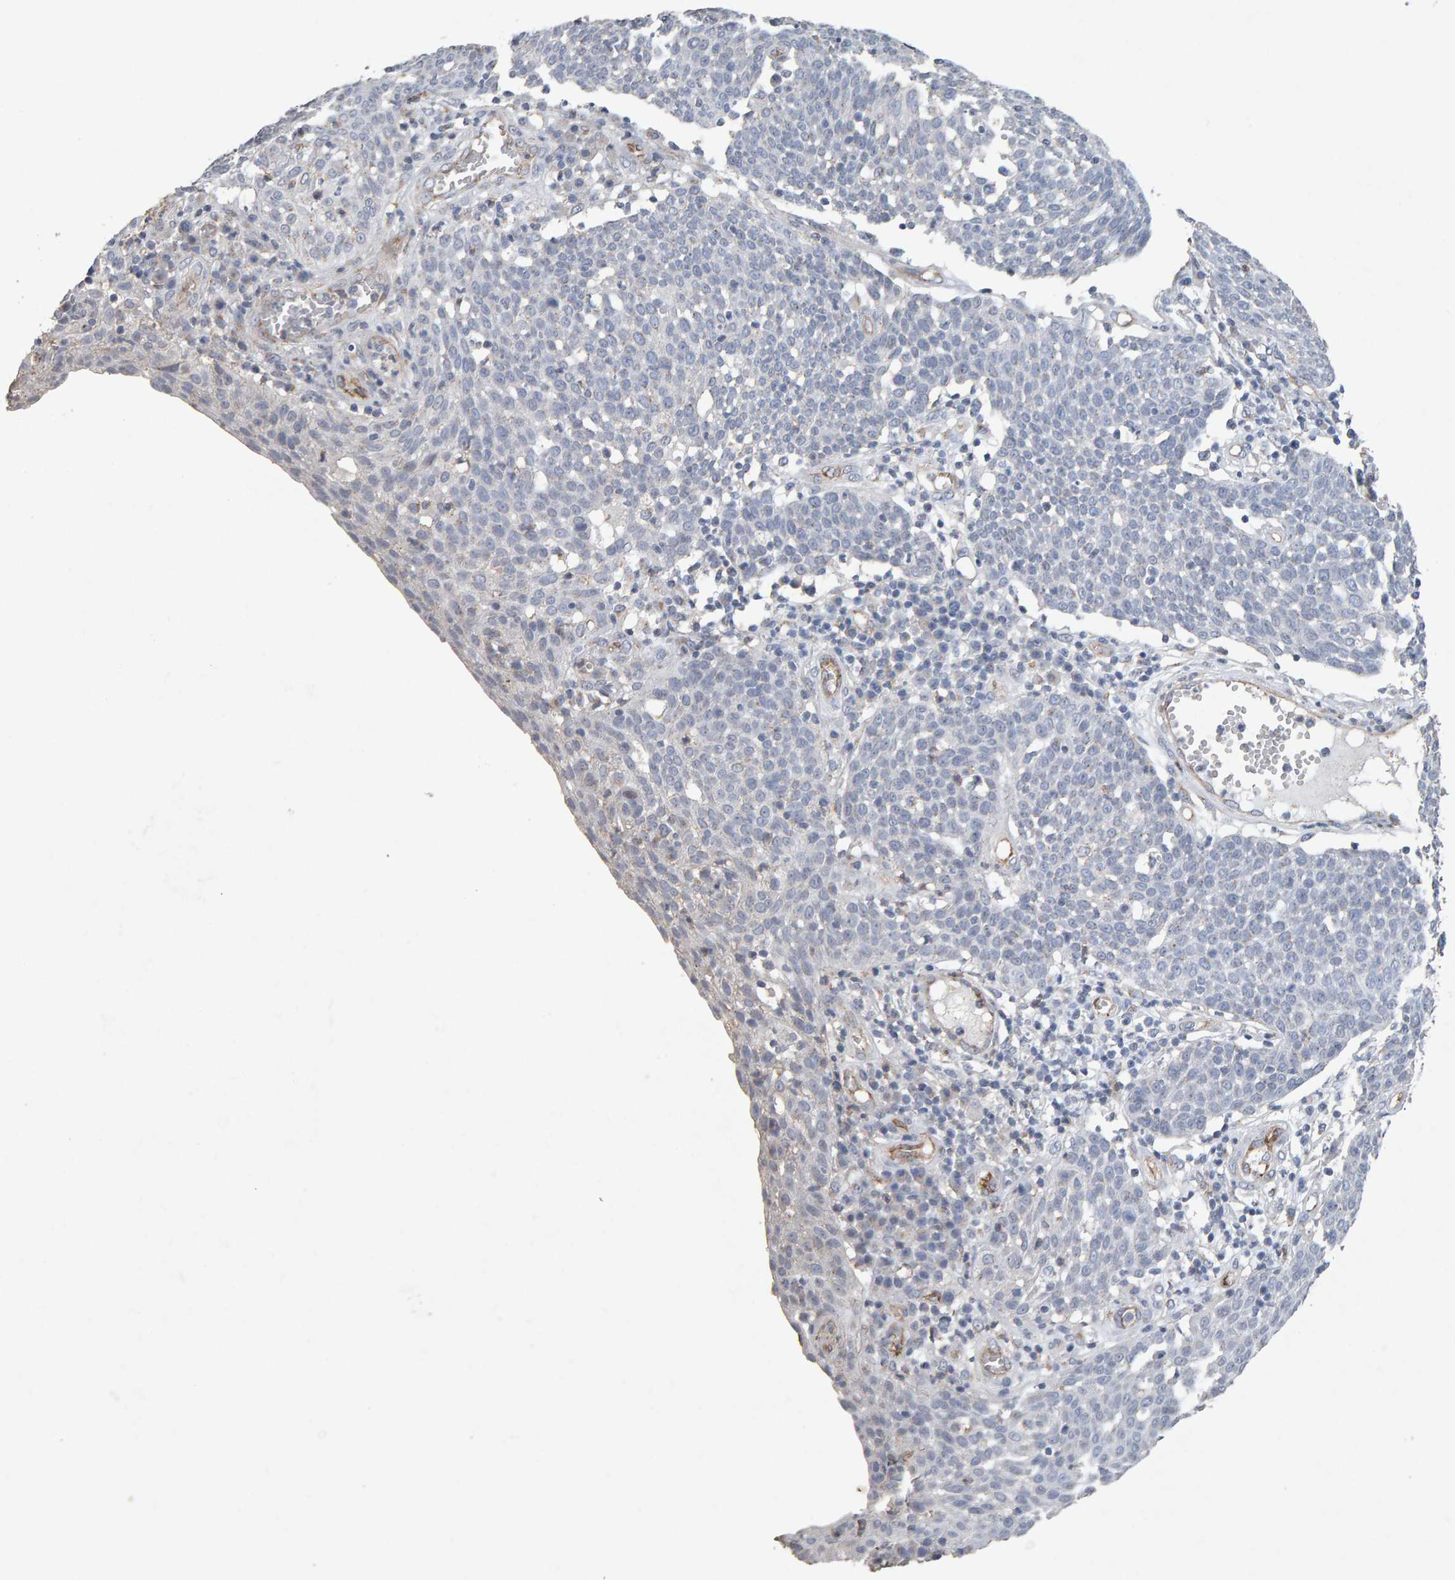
{"staining": {"intensity": "negative", "quantity": "none", "location": "none"}, "tissue": "cervical cancer", "cell_type": "Tumor cells", "image_type": "cancer", "snomed": [{"axis": "morphology", "description": "Squamous cell carcinoma, NOS"}, {"axis": "topography", "description": "Cervix"}], "caption": "A high-resolution micrograph shows IHC staining of cervical cancer (squamous cell carcinoma), which reveals no significant staining in tumor cells.", "gene": "PTPRM", "patient": {"sex": "female", "age": 34}}